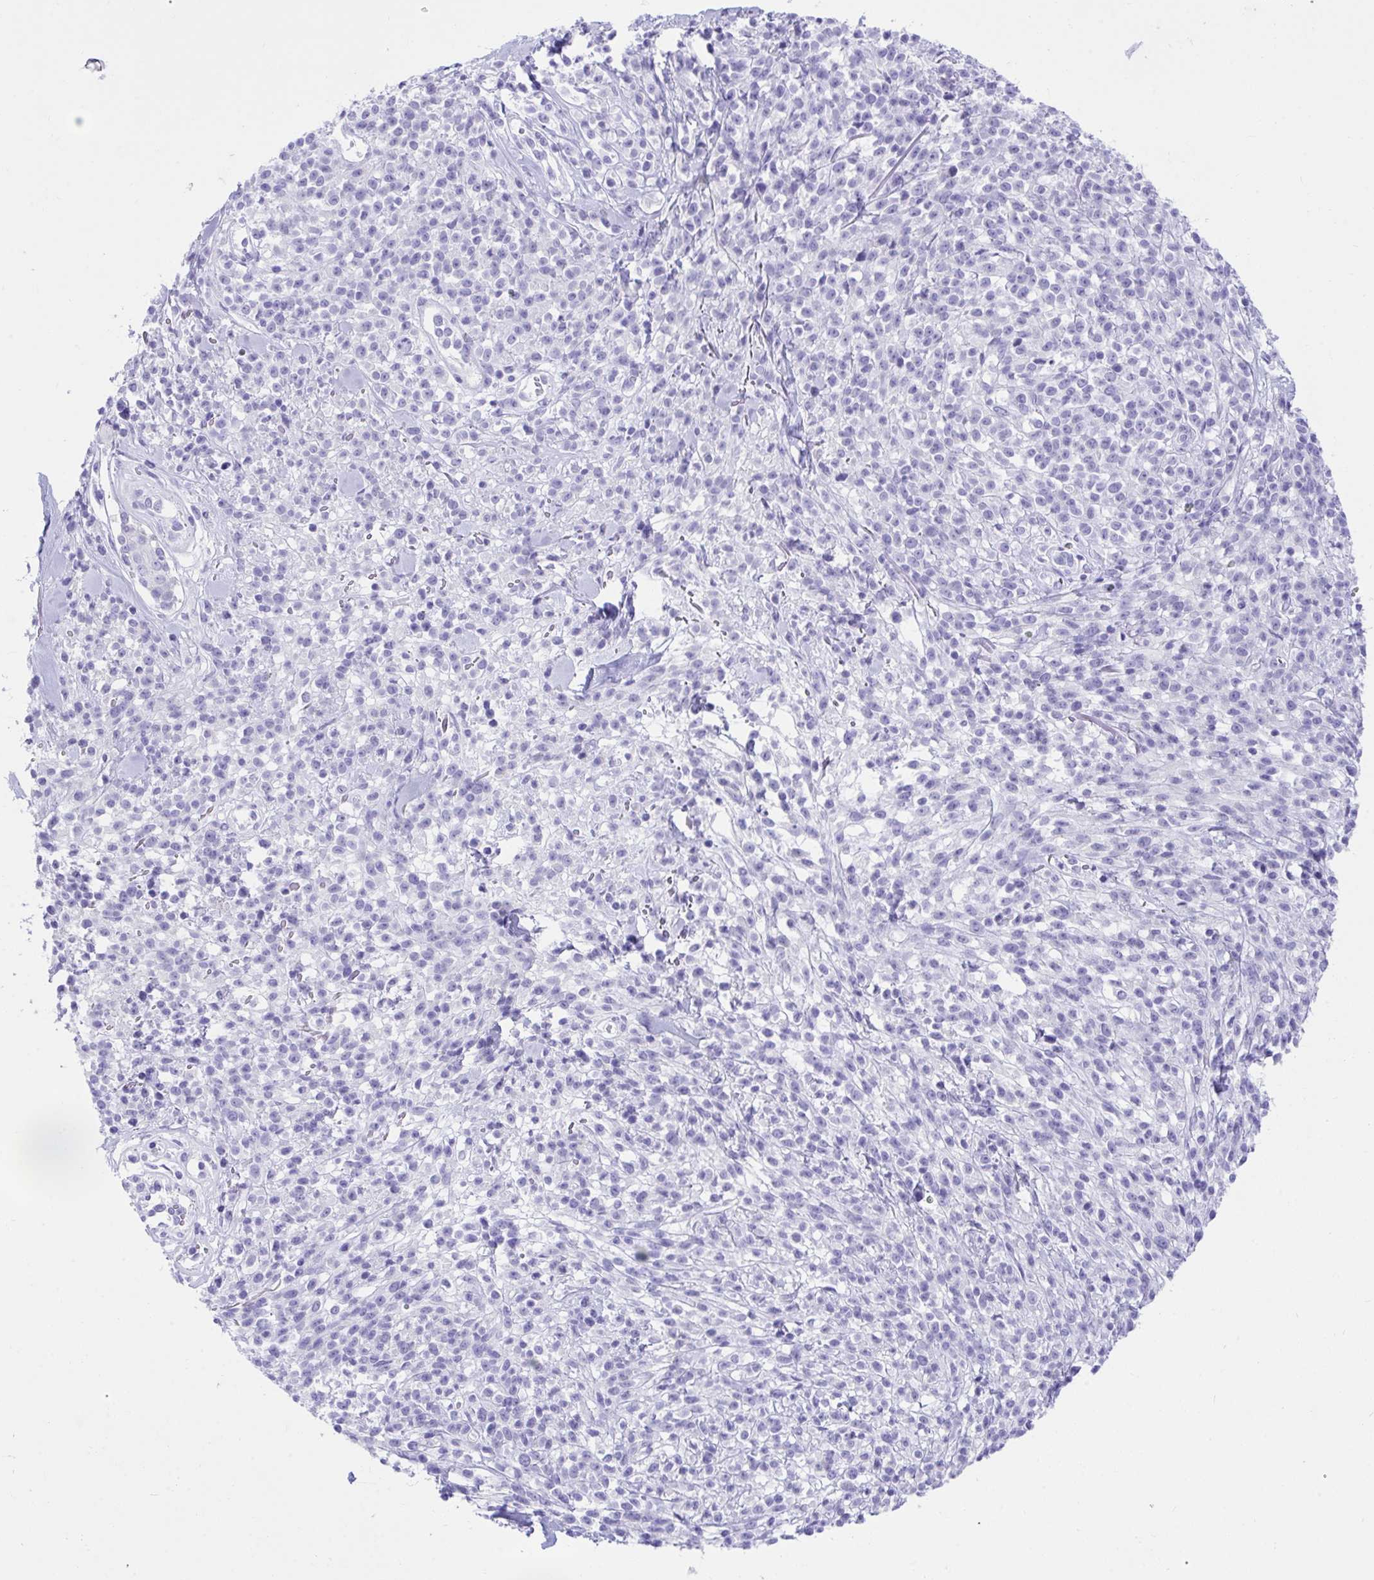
{"staining": {"intensity": "negative", "quantity": "none", "location": "none"}, "tissue": "melanoma", "cell_type": "Tumor cells", "image_type": "cancer", "snomed": [{"axis": "morphology", "description": "Malignant melanoma, NOS"}, {"axis": "topography", "description": "Skin"}, {"axis": "topography", "description": "Skin of trunk"}], "caption": "DAB immunohistochemical staining of melanoma displays no significant positivity in tumor cells.", "gene": "KCNN4", "patient": {"sex": "male", "age": 74}}